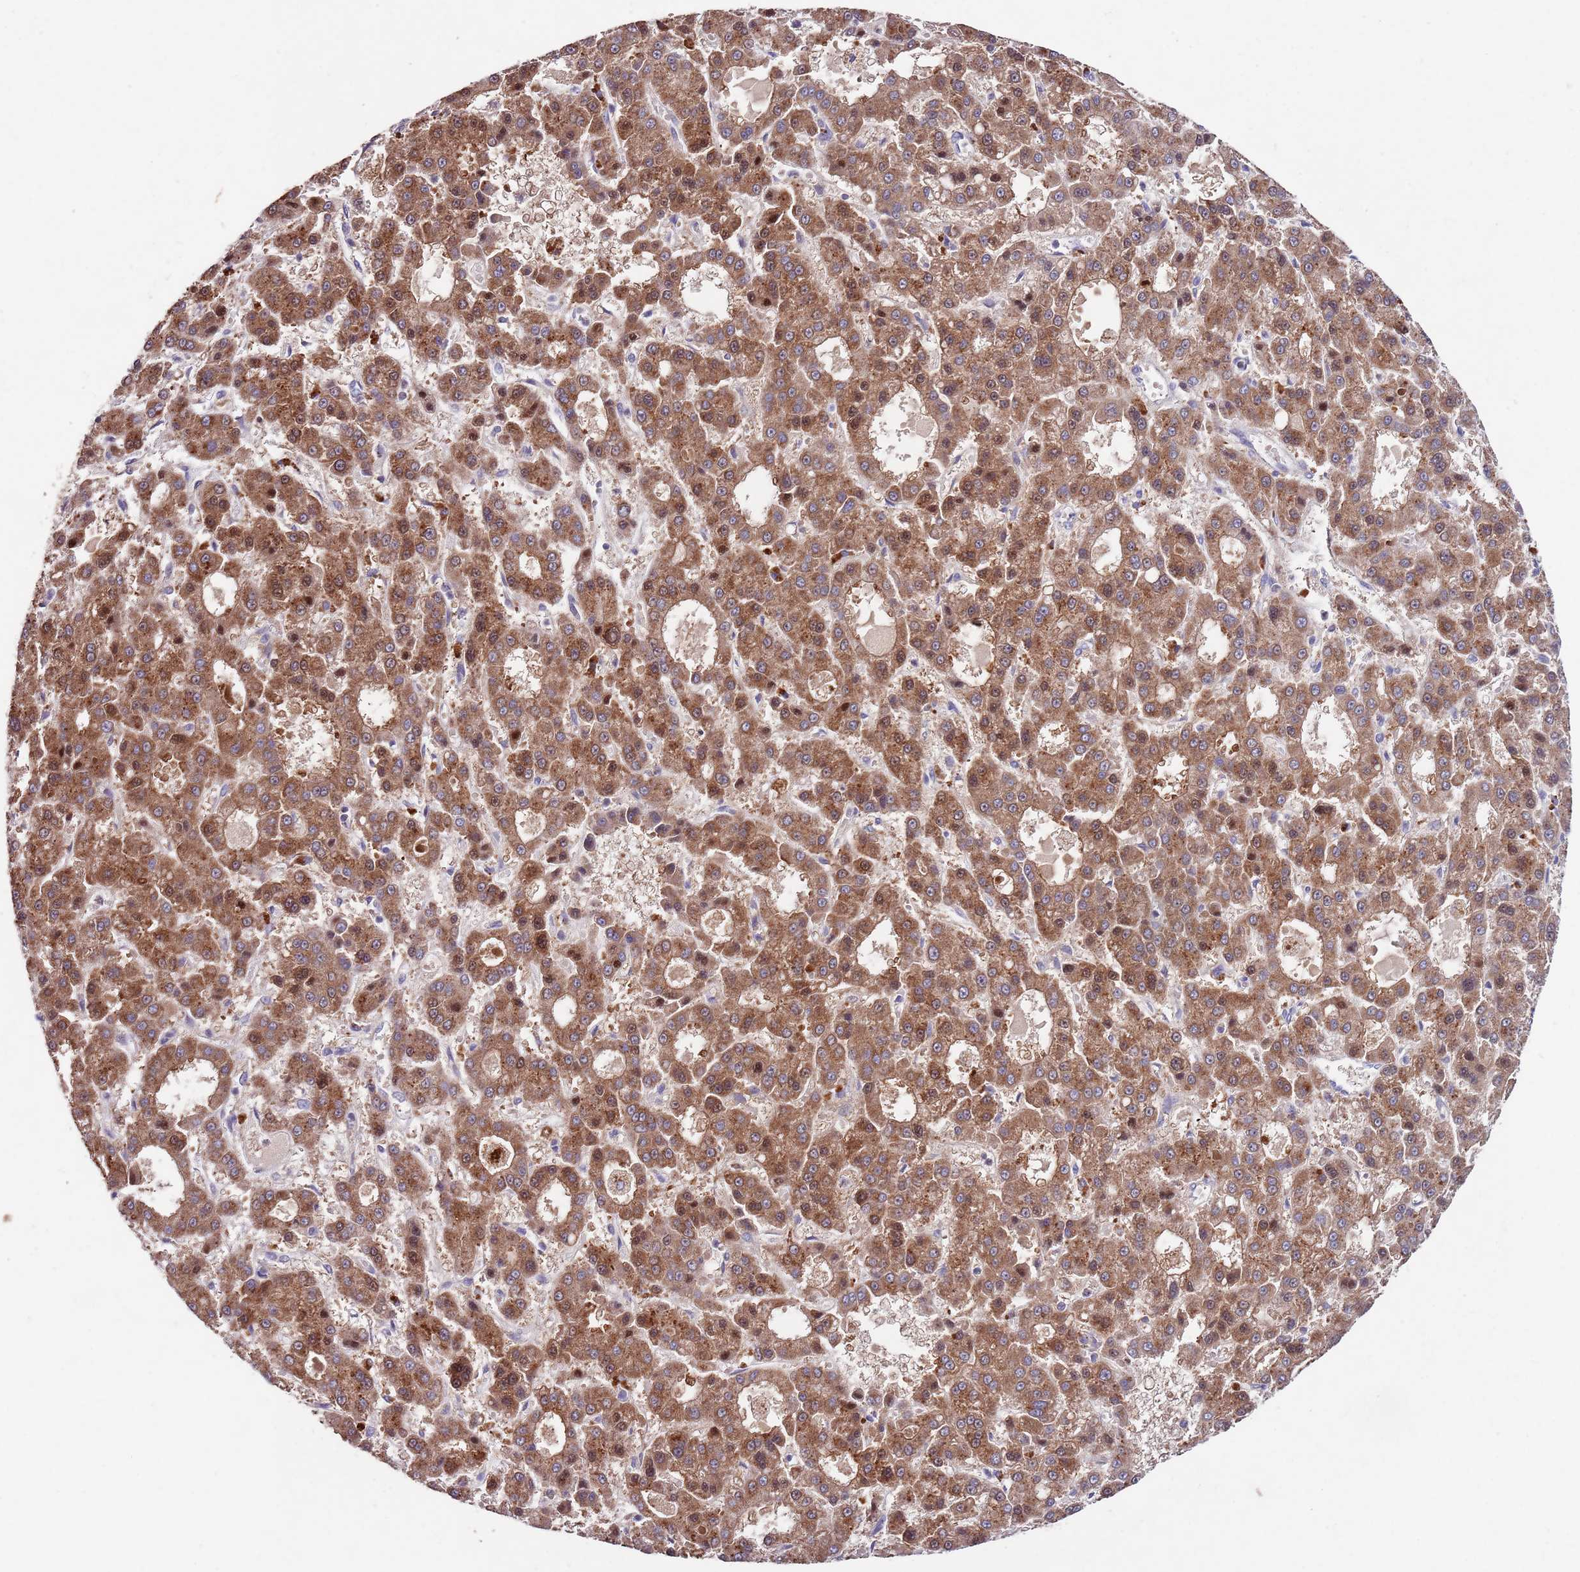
{"staining": {"intensity": "moderate", "quantity": ">75%", "location": "cytoplasmic/membranous,nuclear"}, "tissue": "liver cancer", "cell_type": "Tumor cells", "image_type": "cancer", "snomed": [{"axis": "morphology", "description": "Carcinoma, Hepatocellular, NOS"}, {"axis": "topography", "description": "Liver"}], "caption": "Immunohistochemistry (IHC) of liver hepatocellular carcinoma exhibits medium levels of moderate cytoplasmic/membranous and nuclear staining in approximately >75% of tumor cells.", "gene": "NRDE2", "patient": {"sex": "male", "age": 70}}